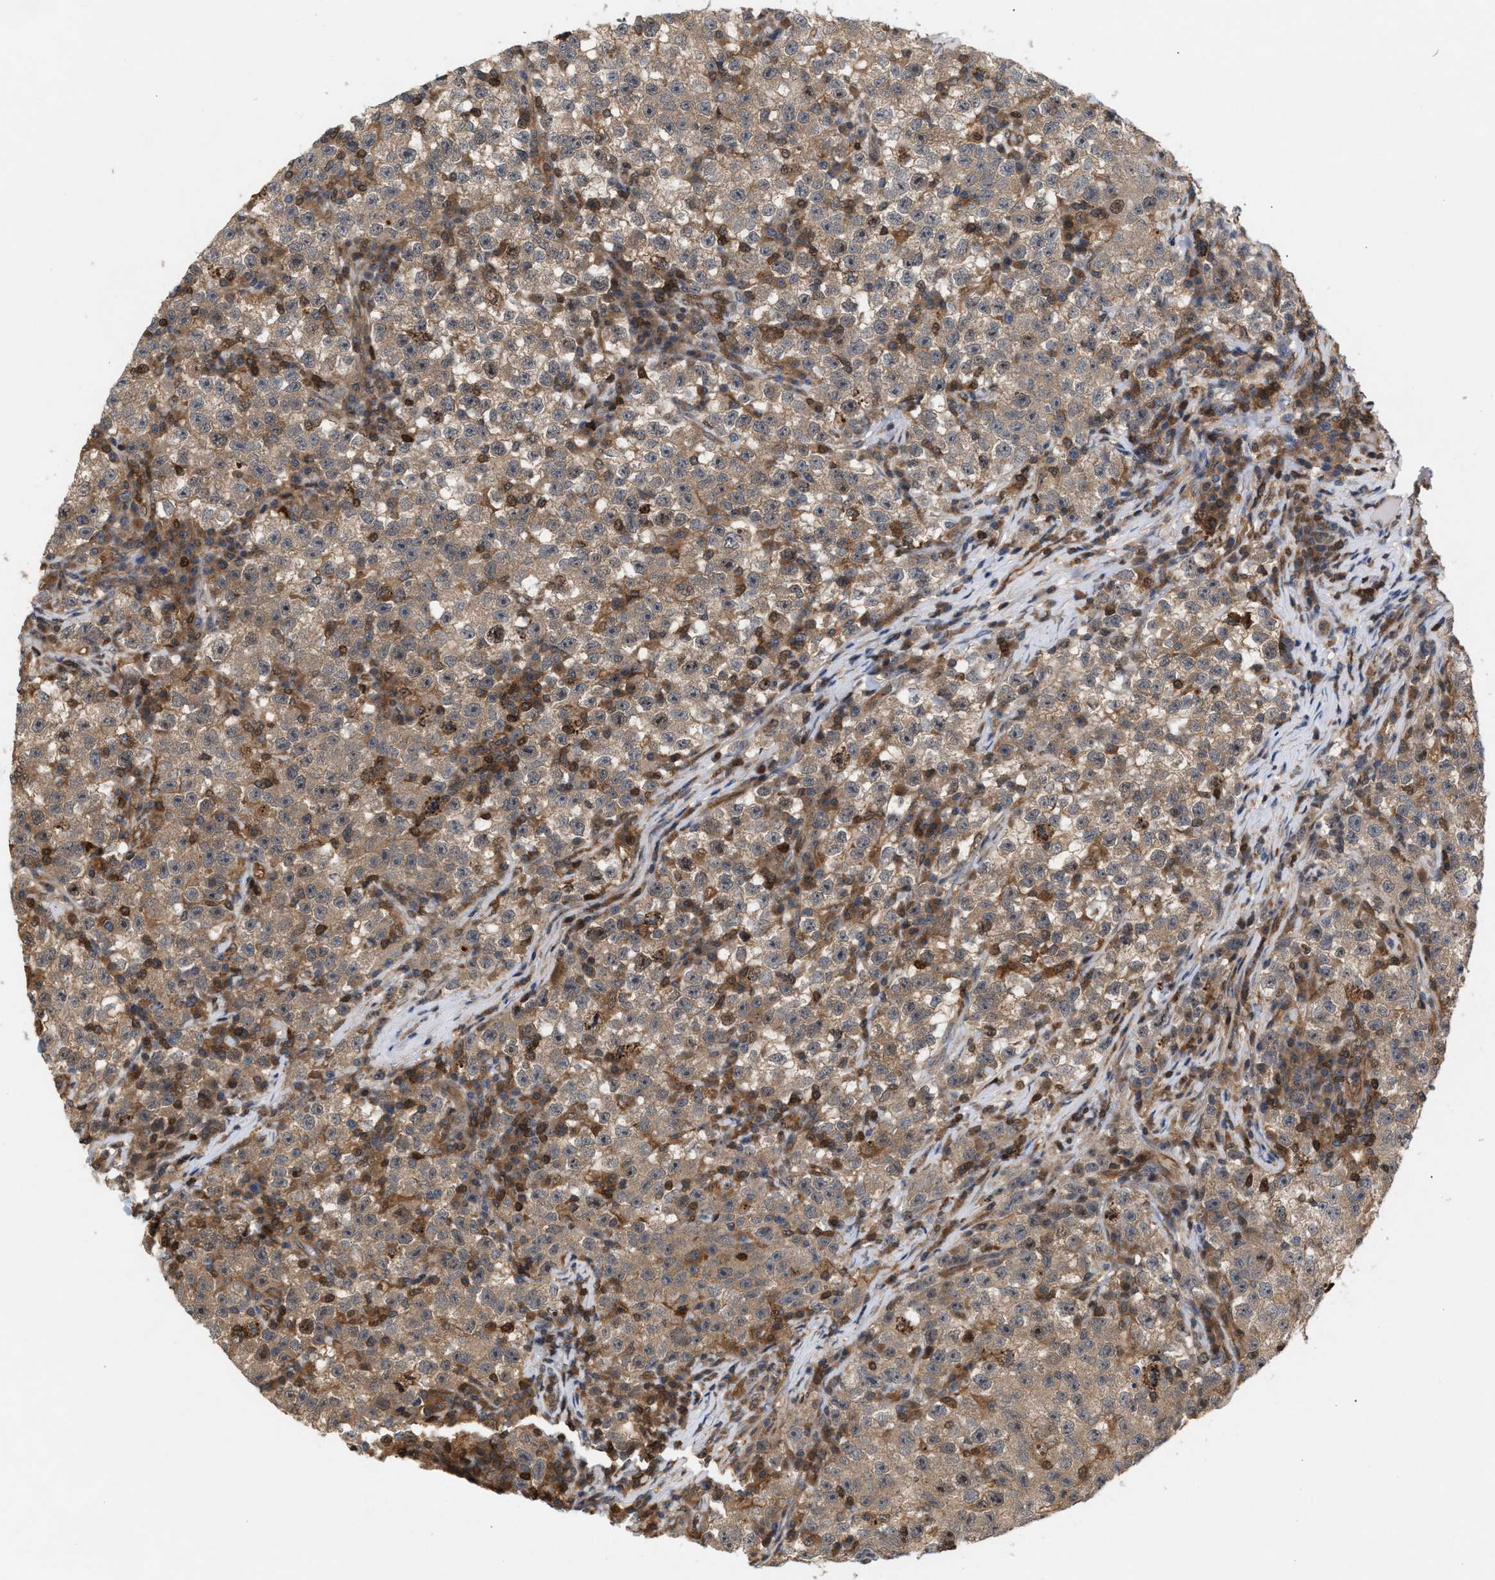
{"staining": {"intensity": "weak", "quantity": ">75%", "location": "cytoplasmic/membranous"}, "tissue": "testis cancer", "cell_type": "Tumor cells", "image_type": "cancer", "snomed": [{"axis": "morphology", "description": "Seminoma, NOS"}, {"axis": "topography", "description": "Testis"}], "caption": "Protein expression analysis of testis cancer displays weak cytoplasmic/membranous expression in about >75% of tumor cells.", "gene": "GLOD4", "patient": {"sex": "male", "age": 22}}